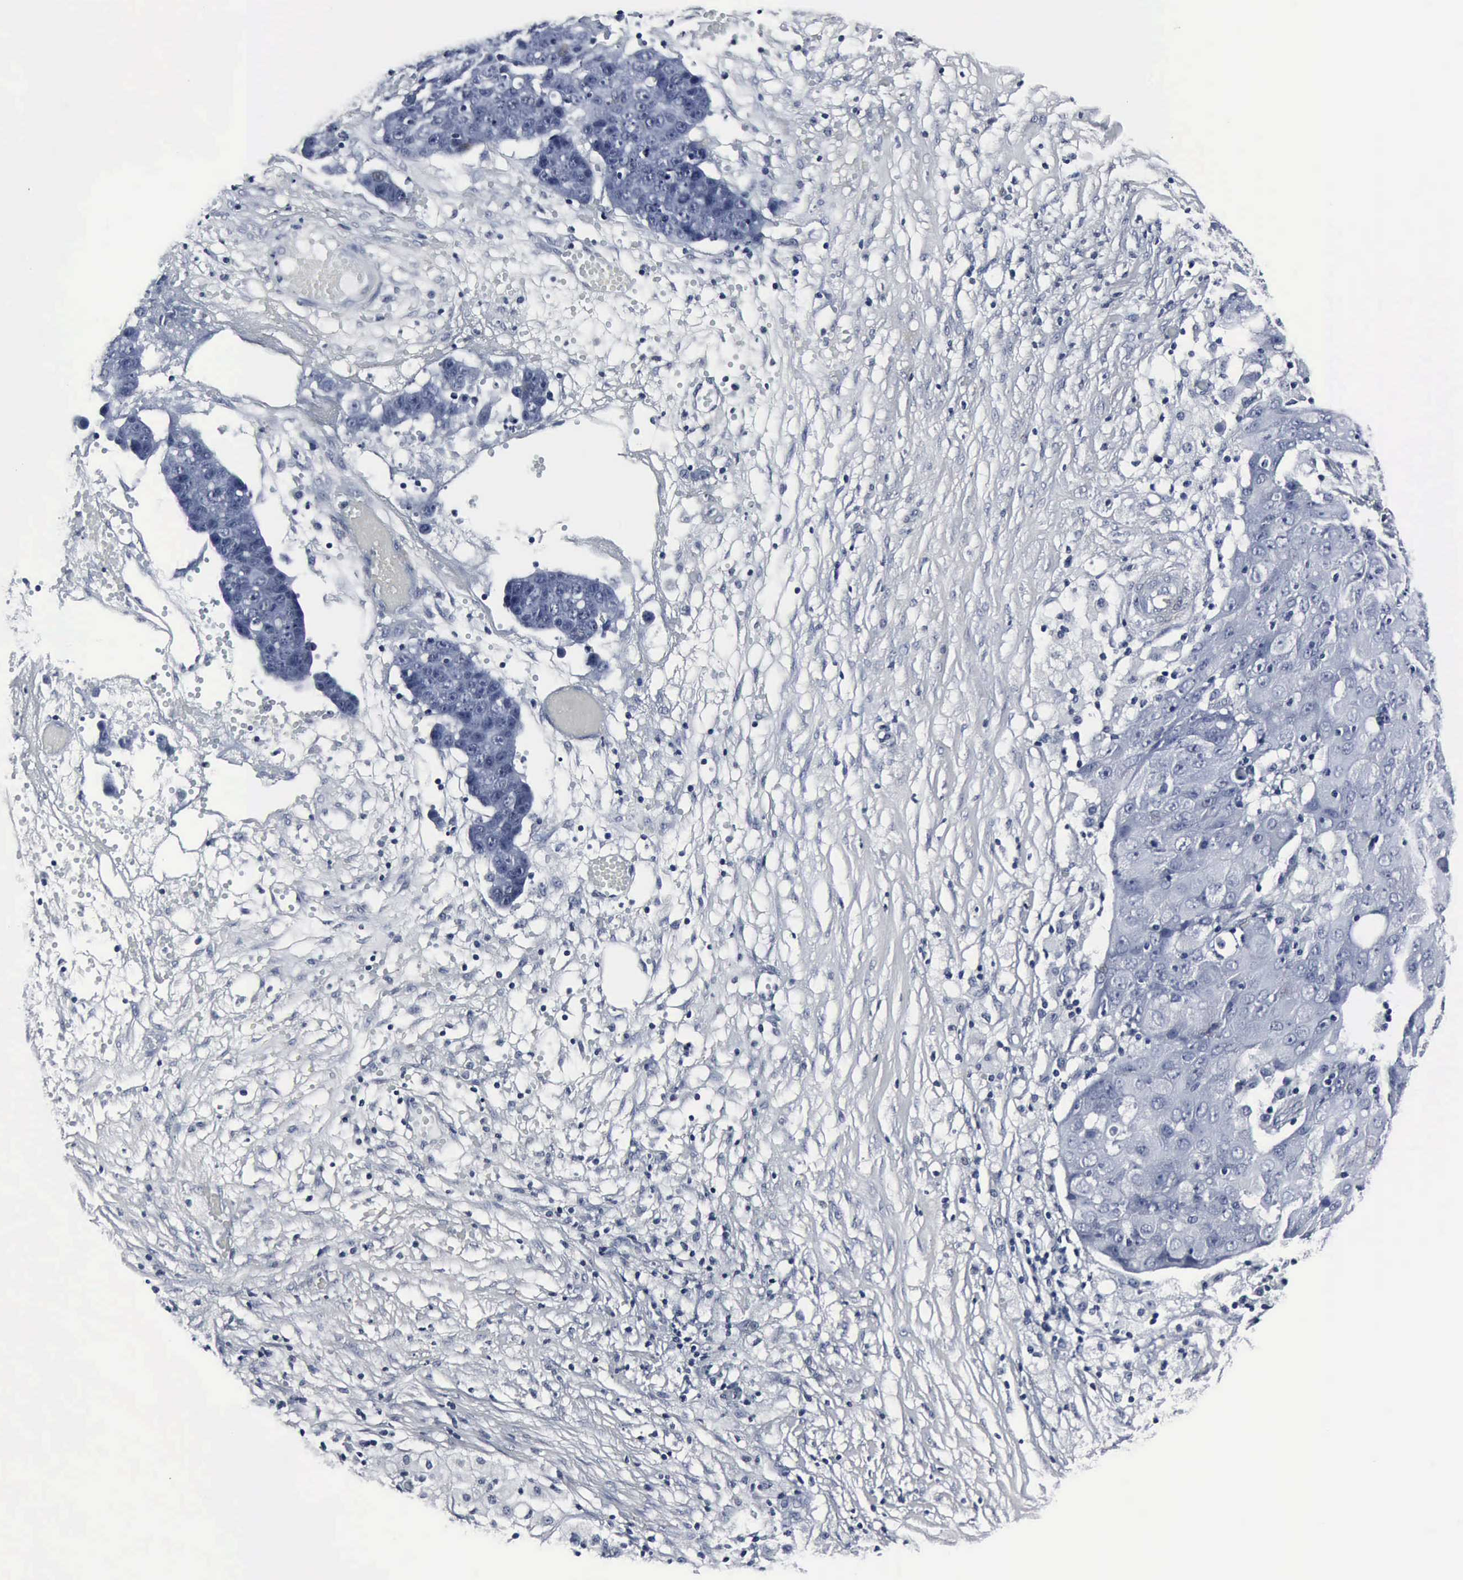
{"staining": {"intensity": "negative", "quantity": "none", "location": "none"}, "tissue": "ovarian cancer", "cell_type": "Tumor cells", "image_type": "cancer", "snomed": [{"axis": "morphology", "description": "Carcinoma, endometroid"}, {"axis": "topography", "description": "Ovary"}], "caption": "Immunohistochemical staining of human ovarian endometroid carcinoma reveals no significant staining in tumor cells.", "gene": "SNAP25", "patient": {"sex": "female", "age": 42}}